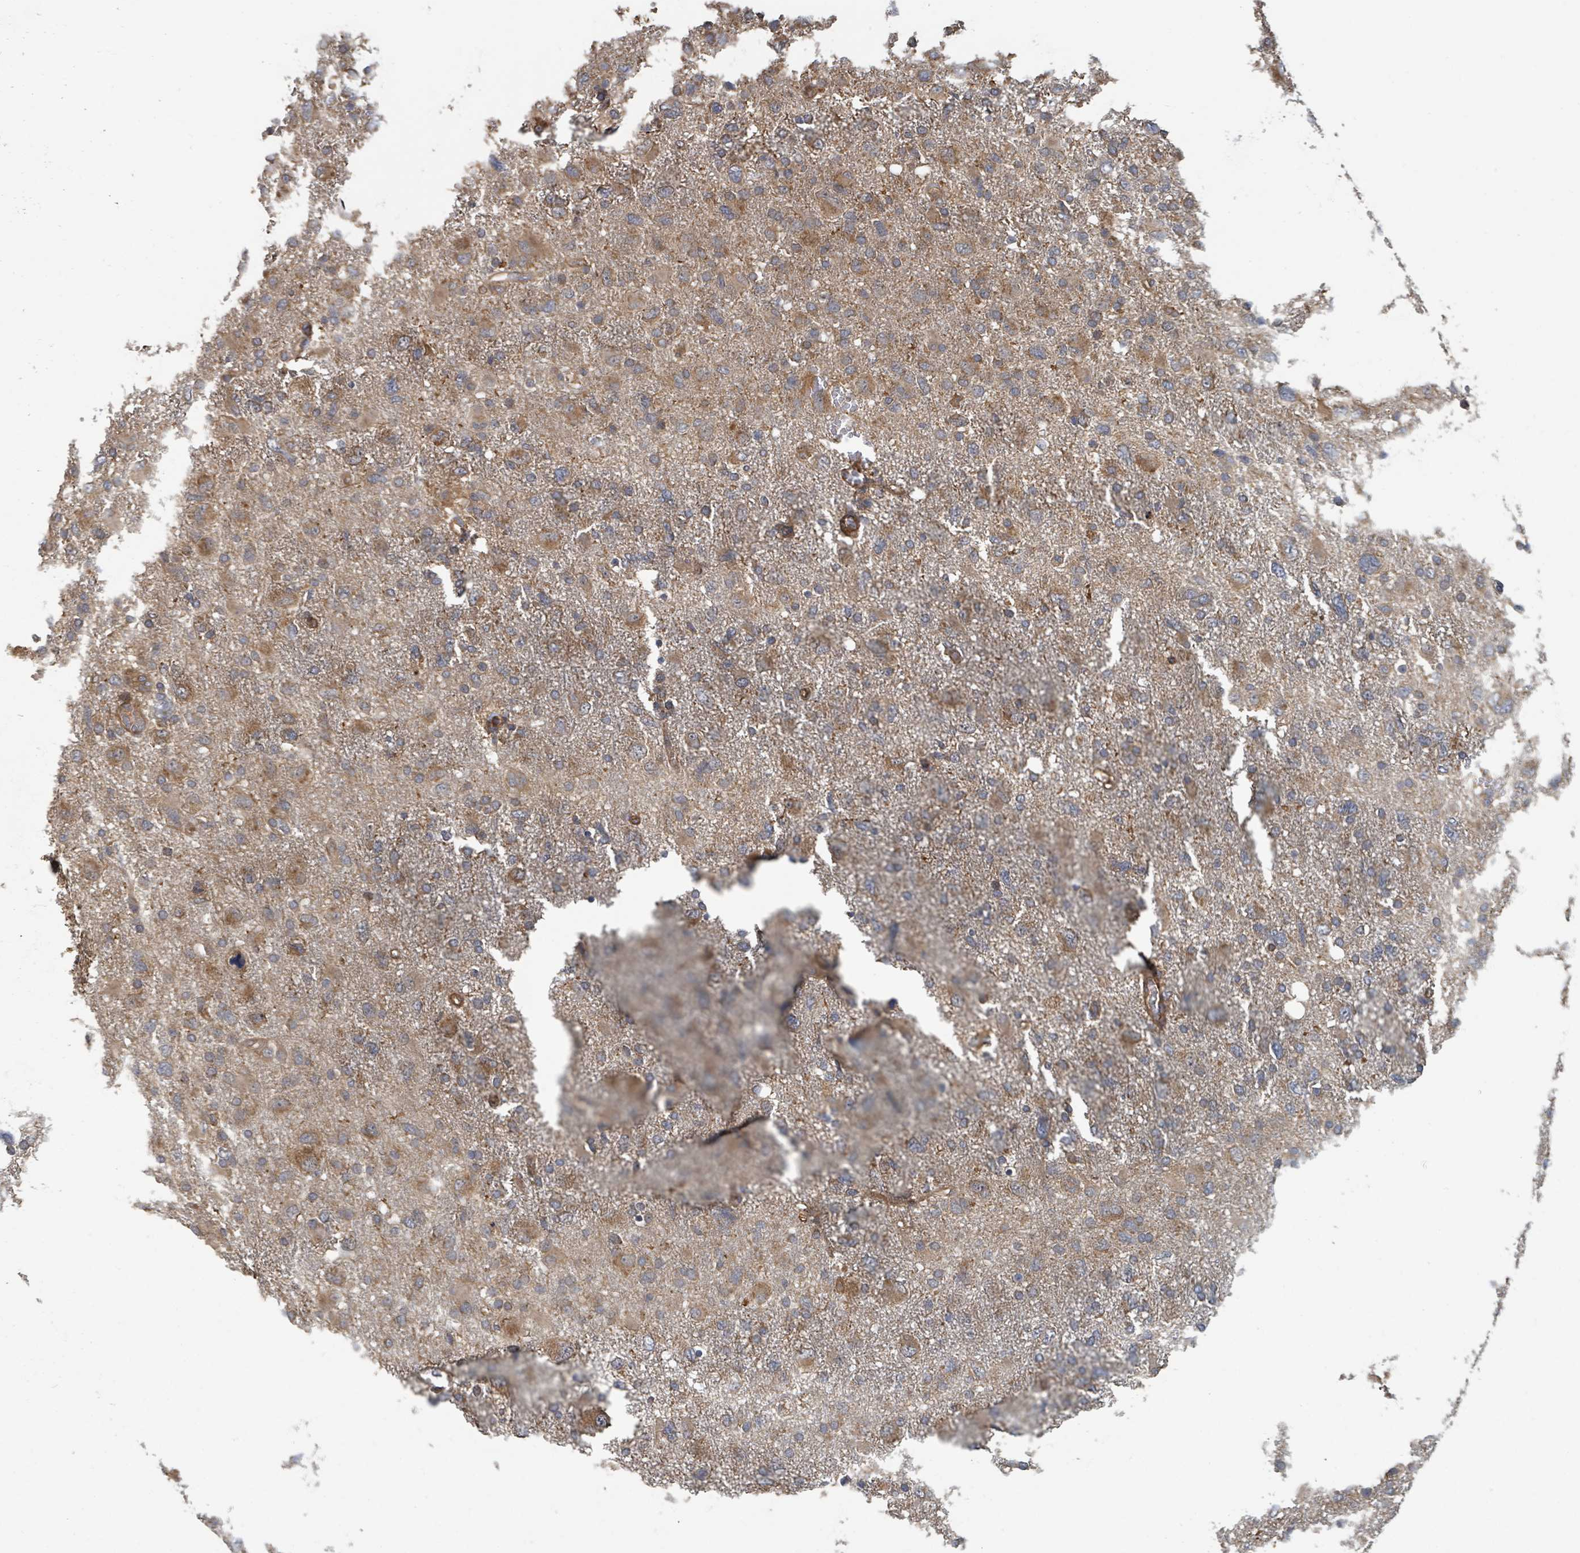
{"staining": {"intensity": "moderate", "quantity": ">75%", "location": "cytoplasmic/membranous"}, "tissue": "glioma", "cell_type": "Tumor cells", "image_type": "cancer", "snomed": [{"axis": "morphology", "description": "Glioma, malignant, High grade"}, {"axis": "topography", "description": "Brain"}], "caption": "Glioma was stained to show a protein in brown. There is medium levels of moderate cytoplasmic/membranous staining in about >75% of tumor cells.", "gene": "DPM1", "patient": {"sex": "male", "age": 61}}